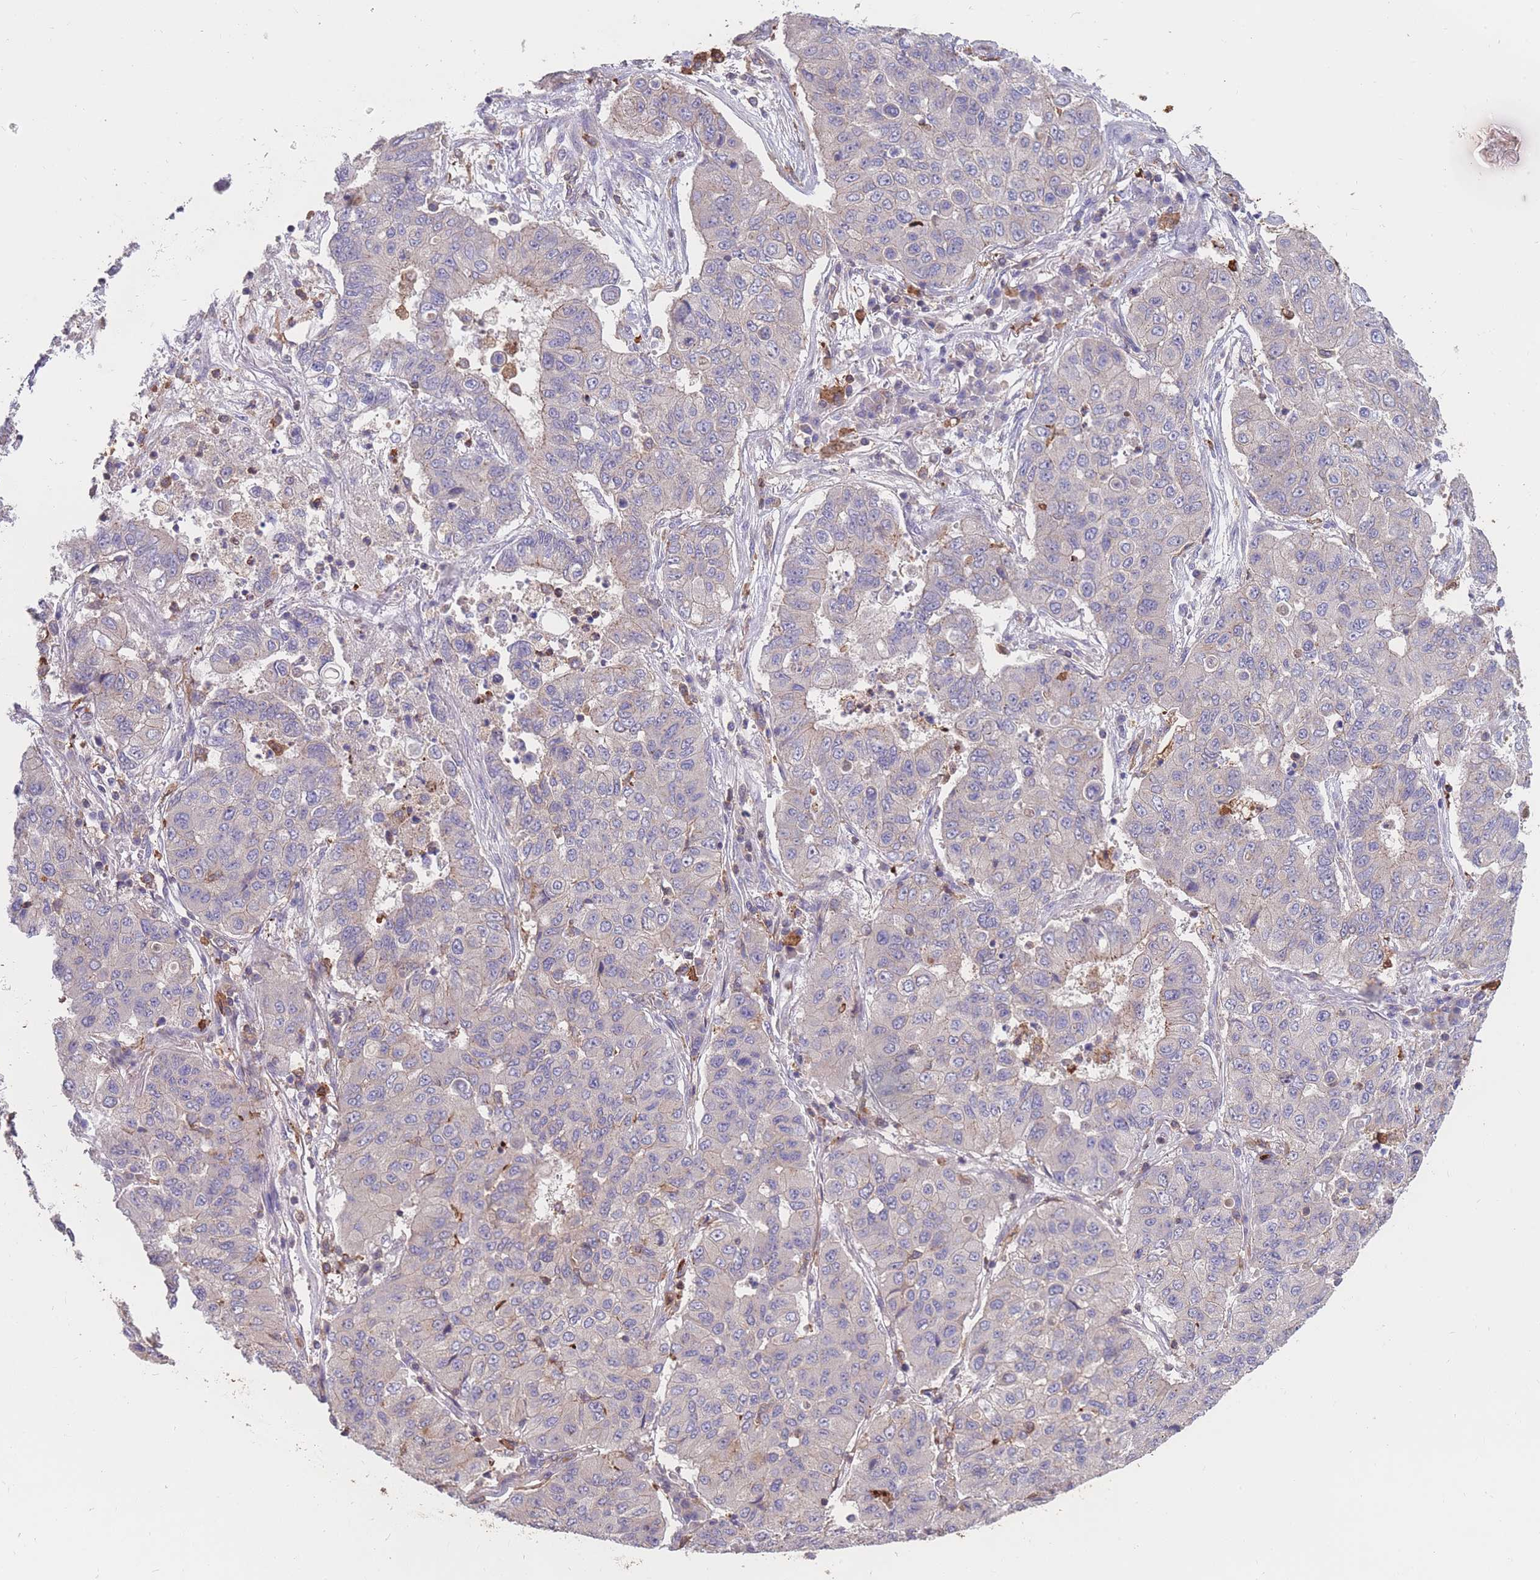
{"staining": {"intensity": "negative", "quantity": "none", "location": "none"}, "tissue": "lung cancer", "cell_type": "Tumor cells", "image_type": "cancer", "snomed": [{"axis": "morphology", "description": "Squamous cell carcinoma, NOS"}, {"axis": "topography", "description": "Lung"}], "caption": "This is an immunohistochemistry (IHC) histopathology image of squamous cell carcinoma (lung). There is no staining in tumor cells.", "gene": "CD33", "patient": {"sex": "male", "age": 74}}